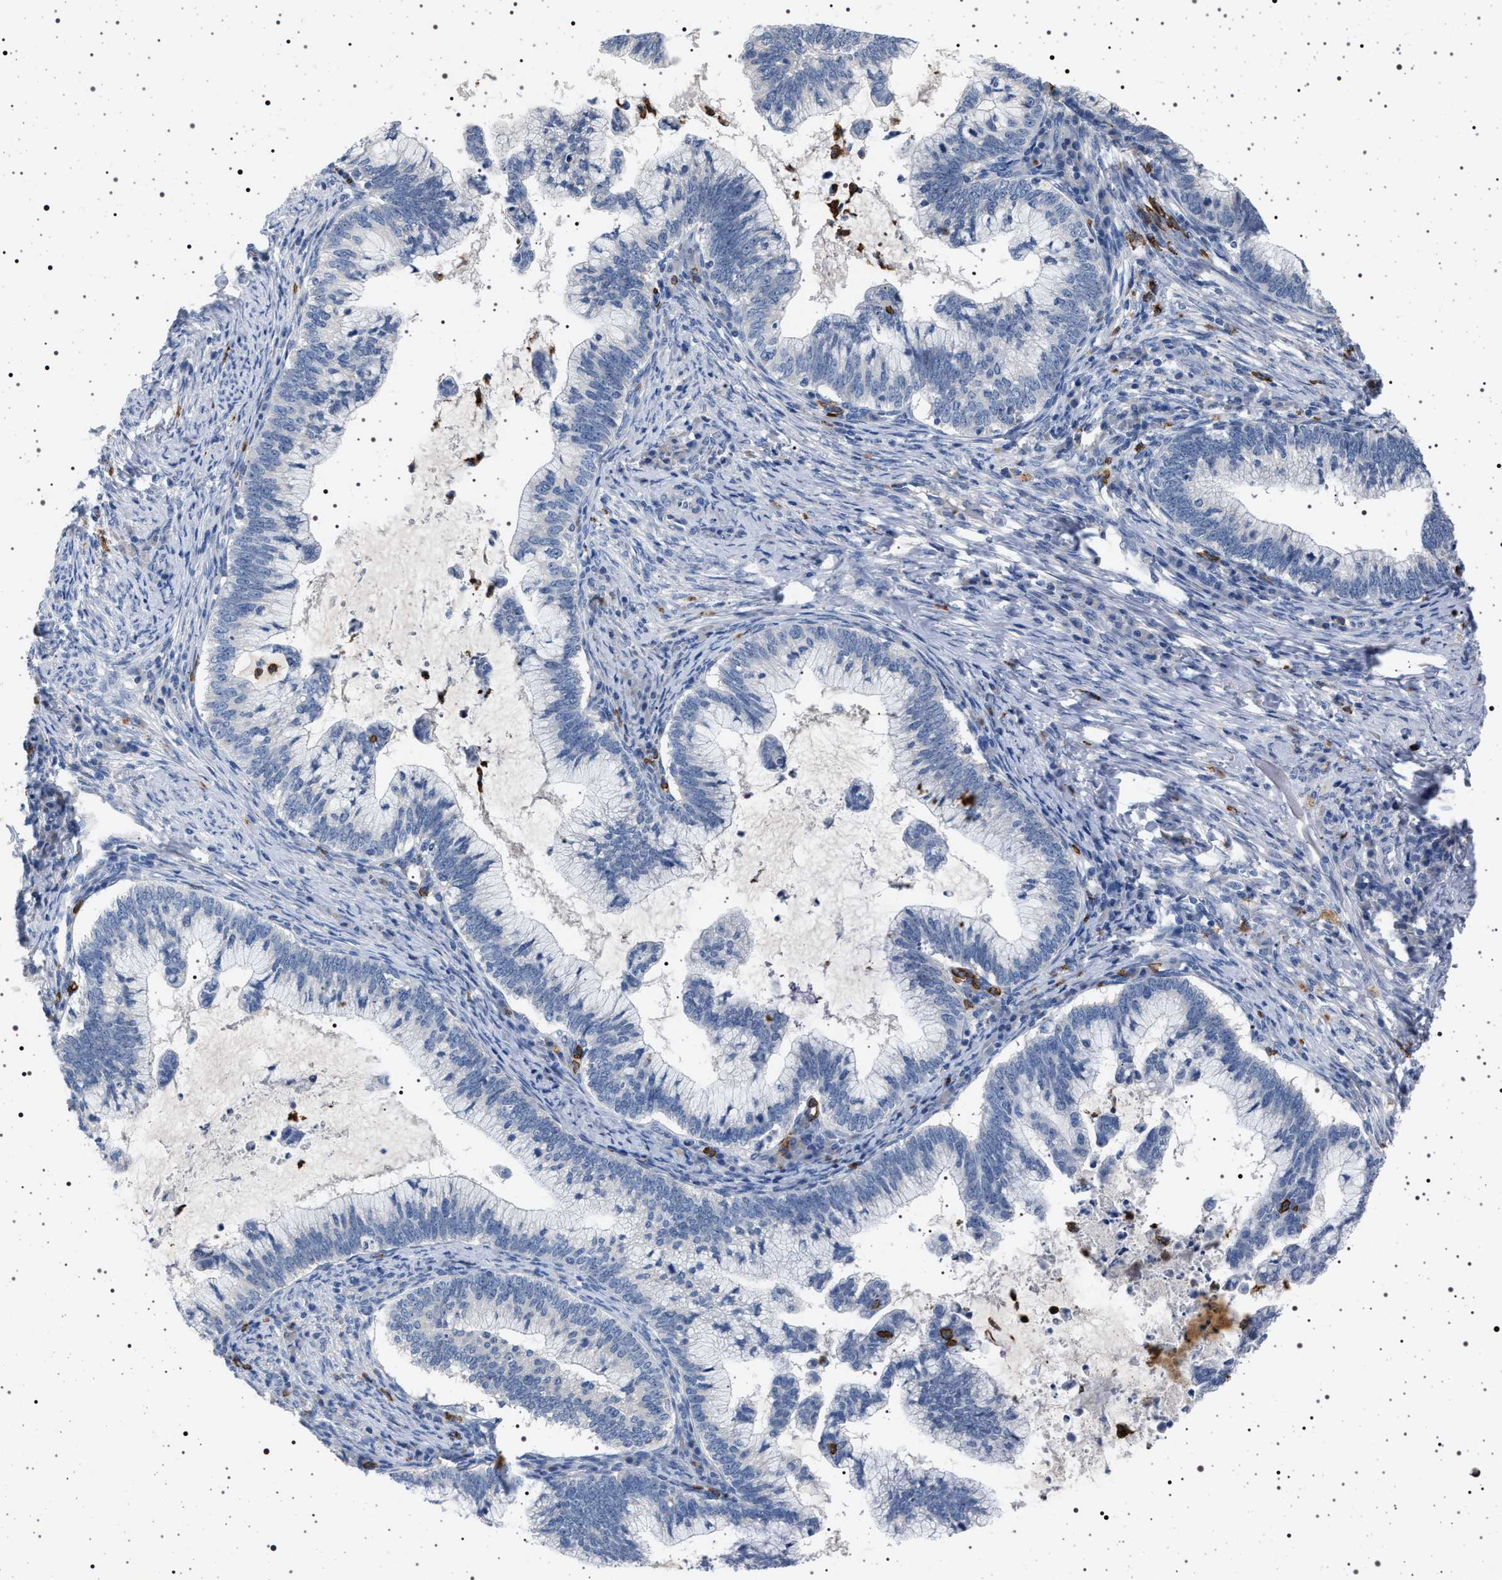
{"staining": {"intensity": "negative", "quantity": "none", "location": "none"}, "tissue": "cervical cancer", "cell_type": "Tumor cells", "image_type": "cancer", "snomed": [{"axis": "morphology", "description": "Adenocarcinoma, NOS"}, {"axis": "topography", "description": "Cervix"}], "caption": "Micrograph shows no protein staining in tumor cells of cervical cancer tissue.", "gene": "NAT9", "patient": {"sex": "female", "age": 36}}